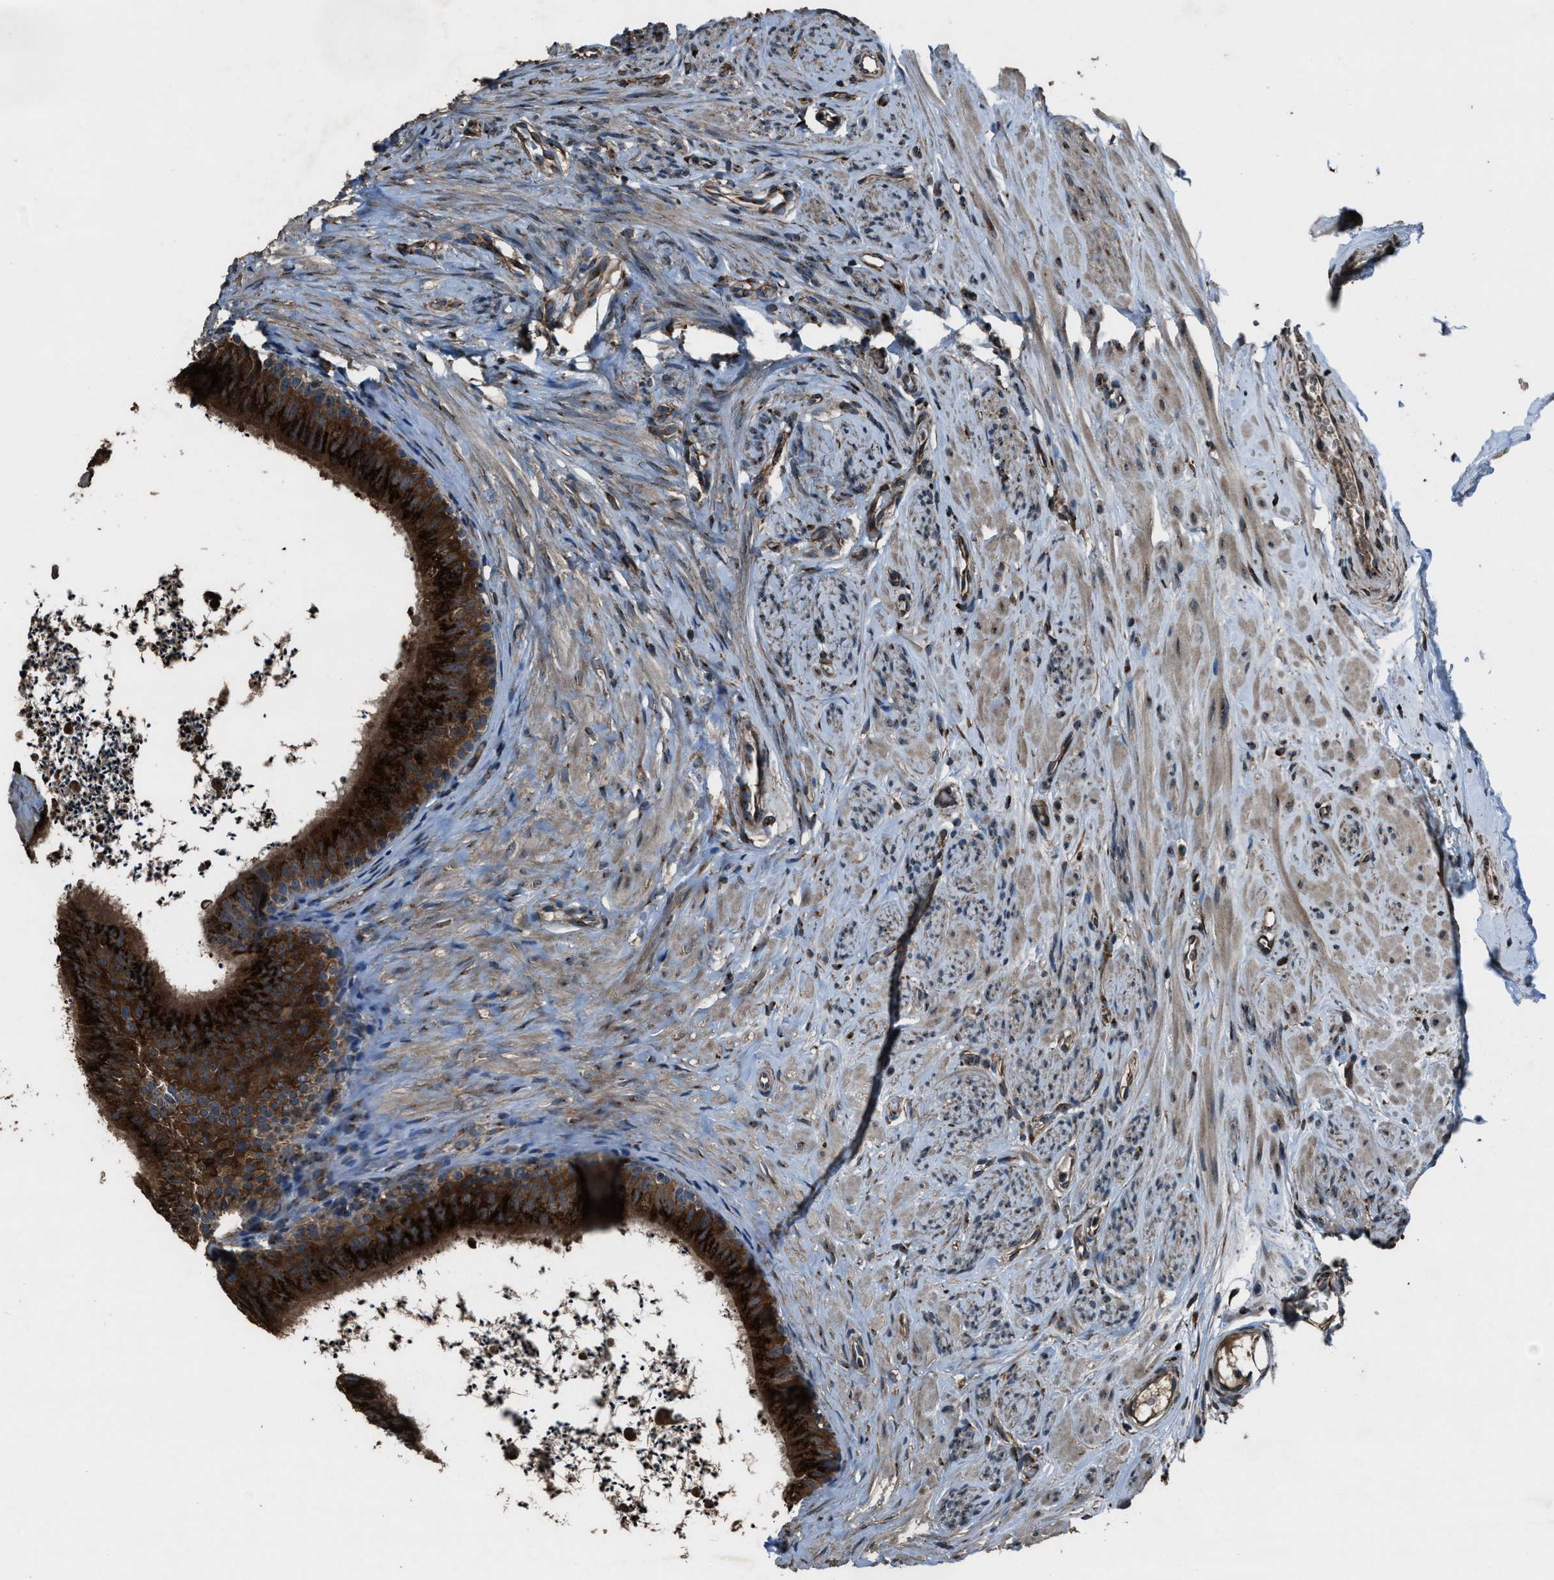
{"staining": {"intensity": "strong", "quantity": ">75%", "location": "cytoplasmic/membranous"}, "tissue": "epididymis", "cell_type": "Glandular cells", "image_type": "normal", "snomed": [{"axis": "morphology", "description": "Normal tissue, NOS"}, {"axis": "topography", "description": "Epididymis"}], "caption": "Epididymis stained with immunohistochemistry displays strong cytoplasmic/membranous staining in about >75% of glandular cells.", "gene": "SLC38A10", "patient": {"sex": "male", "age": 56}}